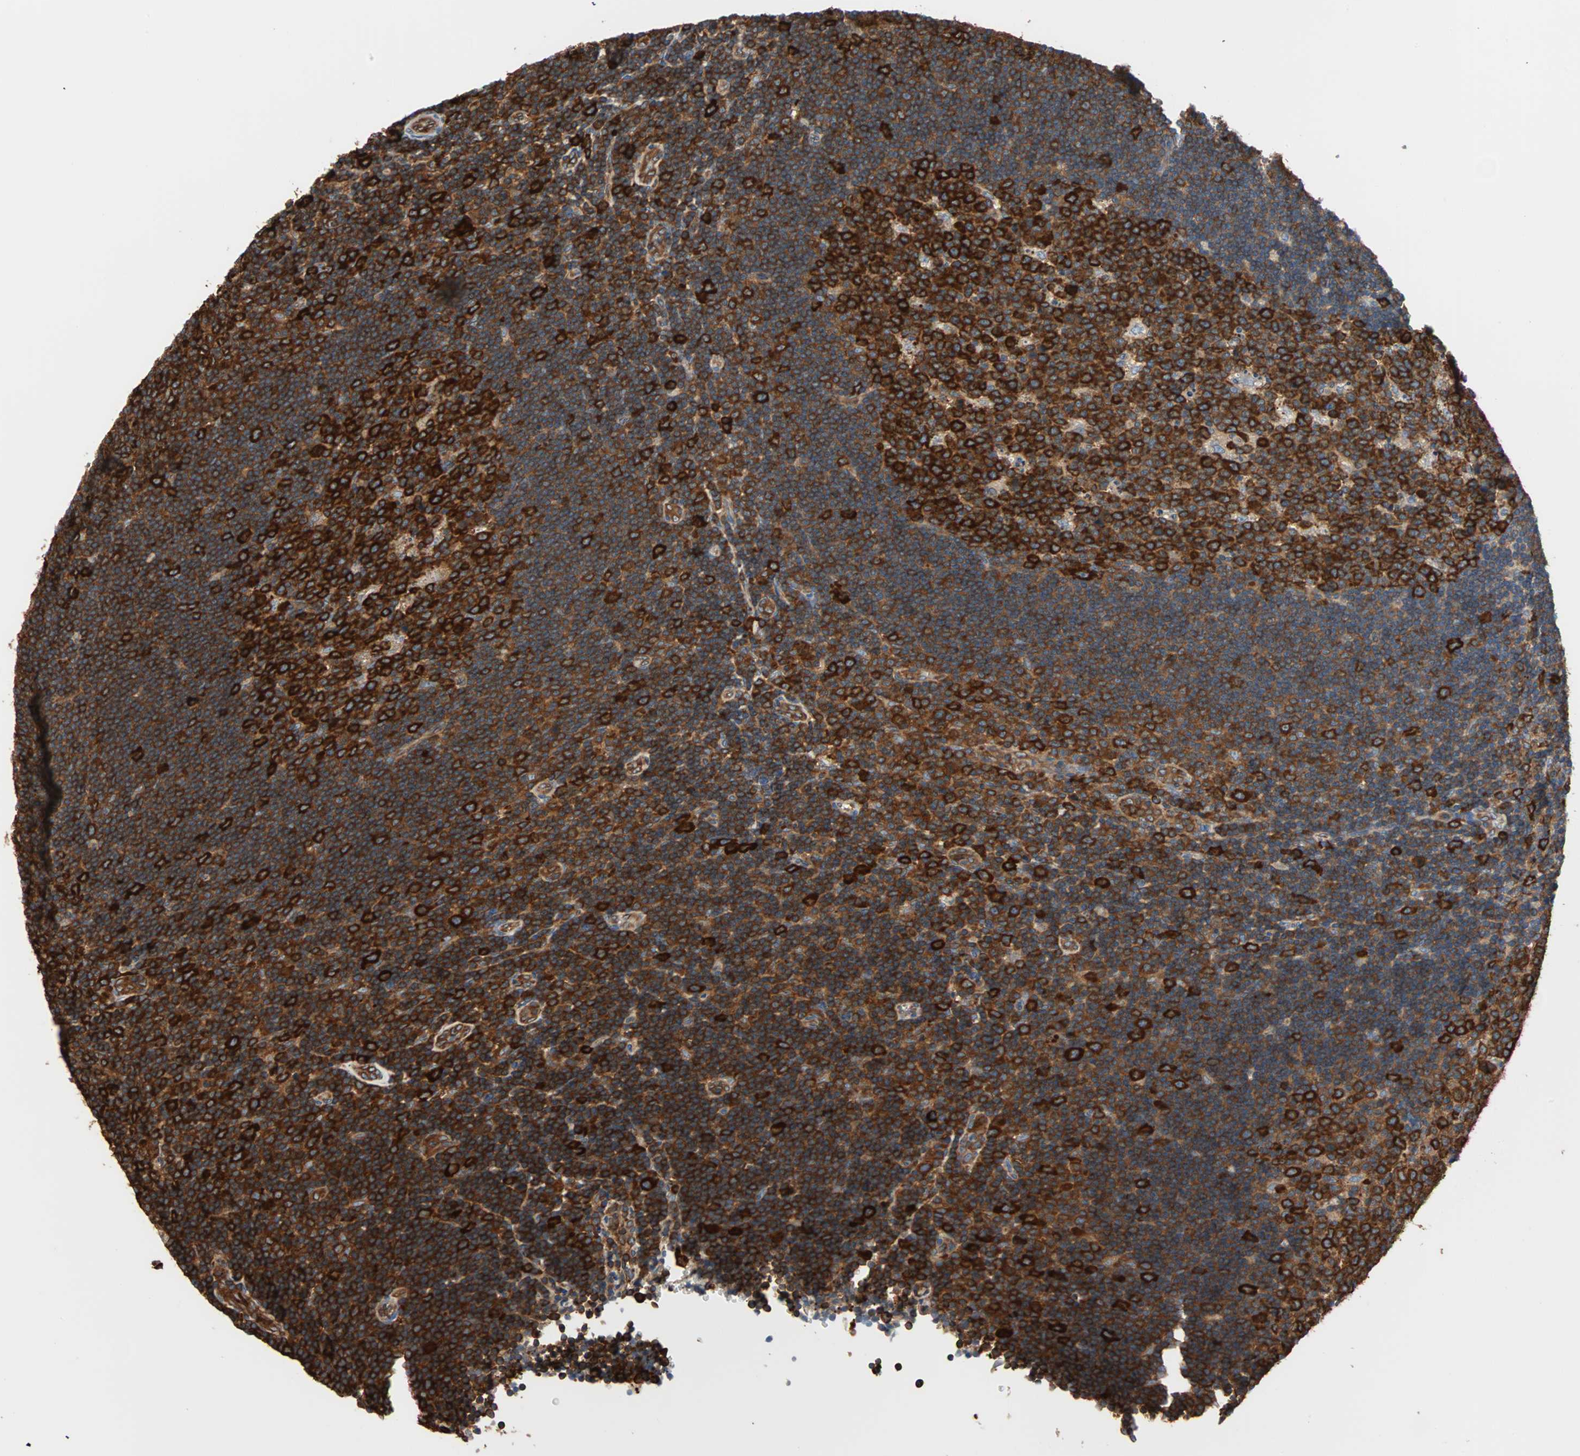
{"staining": {"intensity": "strong", "quantity": ">75%", "location": "cytoplasmic/membranous"}, "tissue": "lymph node", "cell_type": "Germinal center cells", "image_type": "normal", "snomed": [{"axis": "morphology", "description": "Normal tissue, NOS"}, {"axis": "topography", "description": "Lymph node"}, {"axis": "topography", "description": "Salivary gland"}], "caption": "Immunohistochemistry of normal lymph node demonstrates high levels of strong cytoplasmic/membranous expression in approximately >75% of germinal center cells. (DAB (3,3'-diaminobenzidine) = brown stain, brightfield microscopy at high magnification).", "gene": "EEF2", "patient": {"sex": "male", "age": 8}}